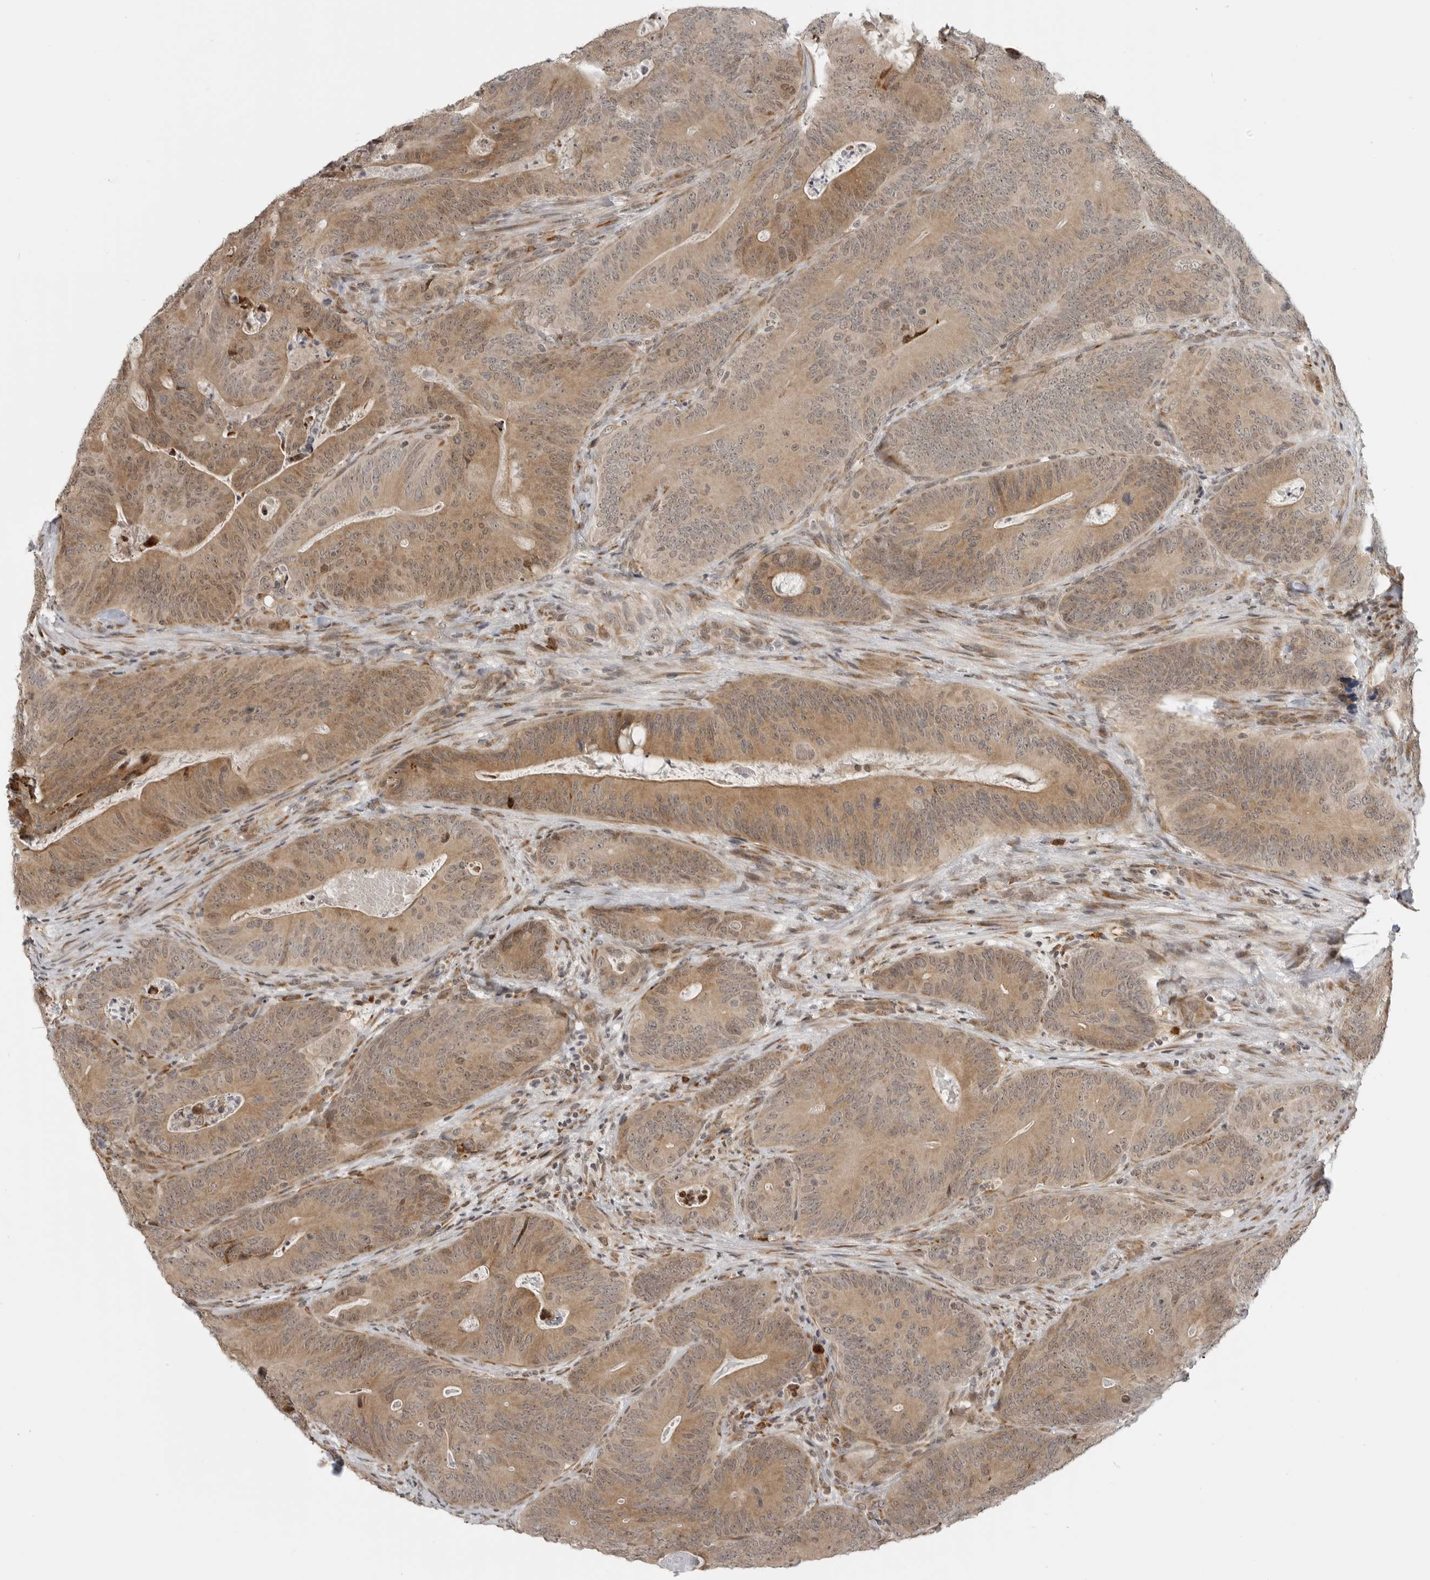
{"staining": {"intensity": "moderate", "quantity": ">75%", "location": "cytoplasmic/membranous,nuclear"}, "tissue": "colorectal cancer", "cell_type": "Tumor cells", "image_type": "cancer", "snomed": [{"axis": "morphology", "description": "Normal tissue, NOS"}, {"axis": "topography", "description": "Colon"}], "caption": "This micrograph displays immunohistochemistry (IHC) staining of colorectal cancer, with medium moderate cytoplasmic/membranous and nuclear expression in approximately >75% of tumor cells.", "gene": "CEP295NL", "patient": {"sex": "female", "age": 82}}